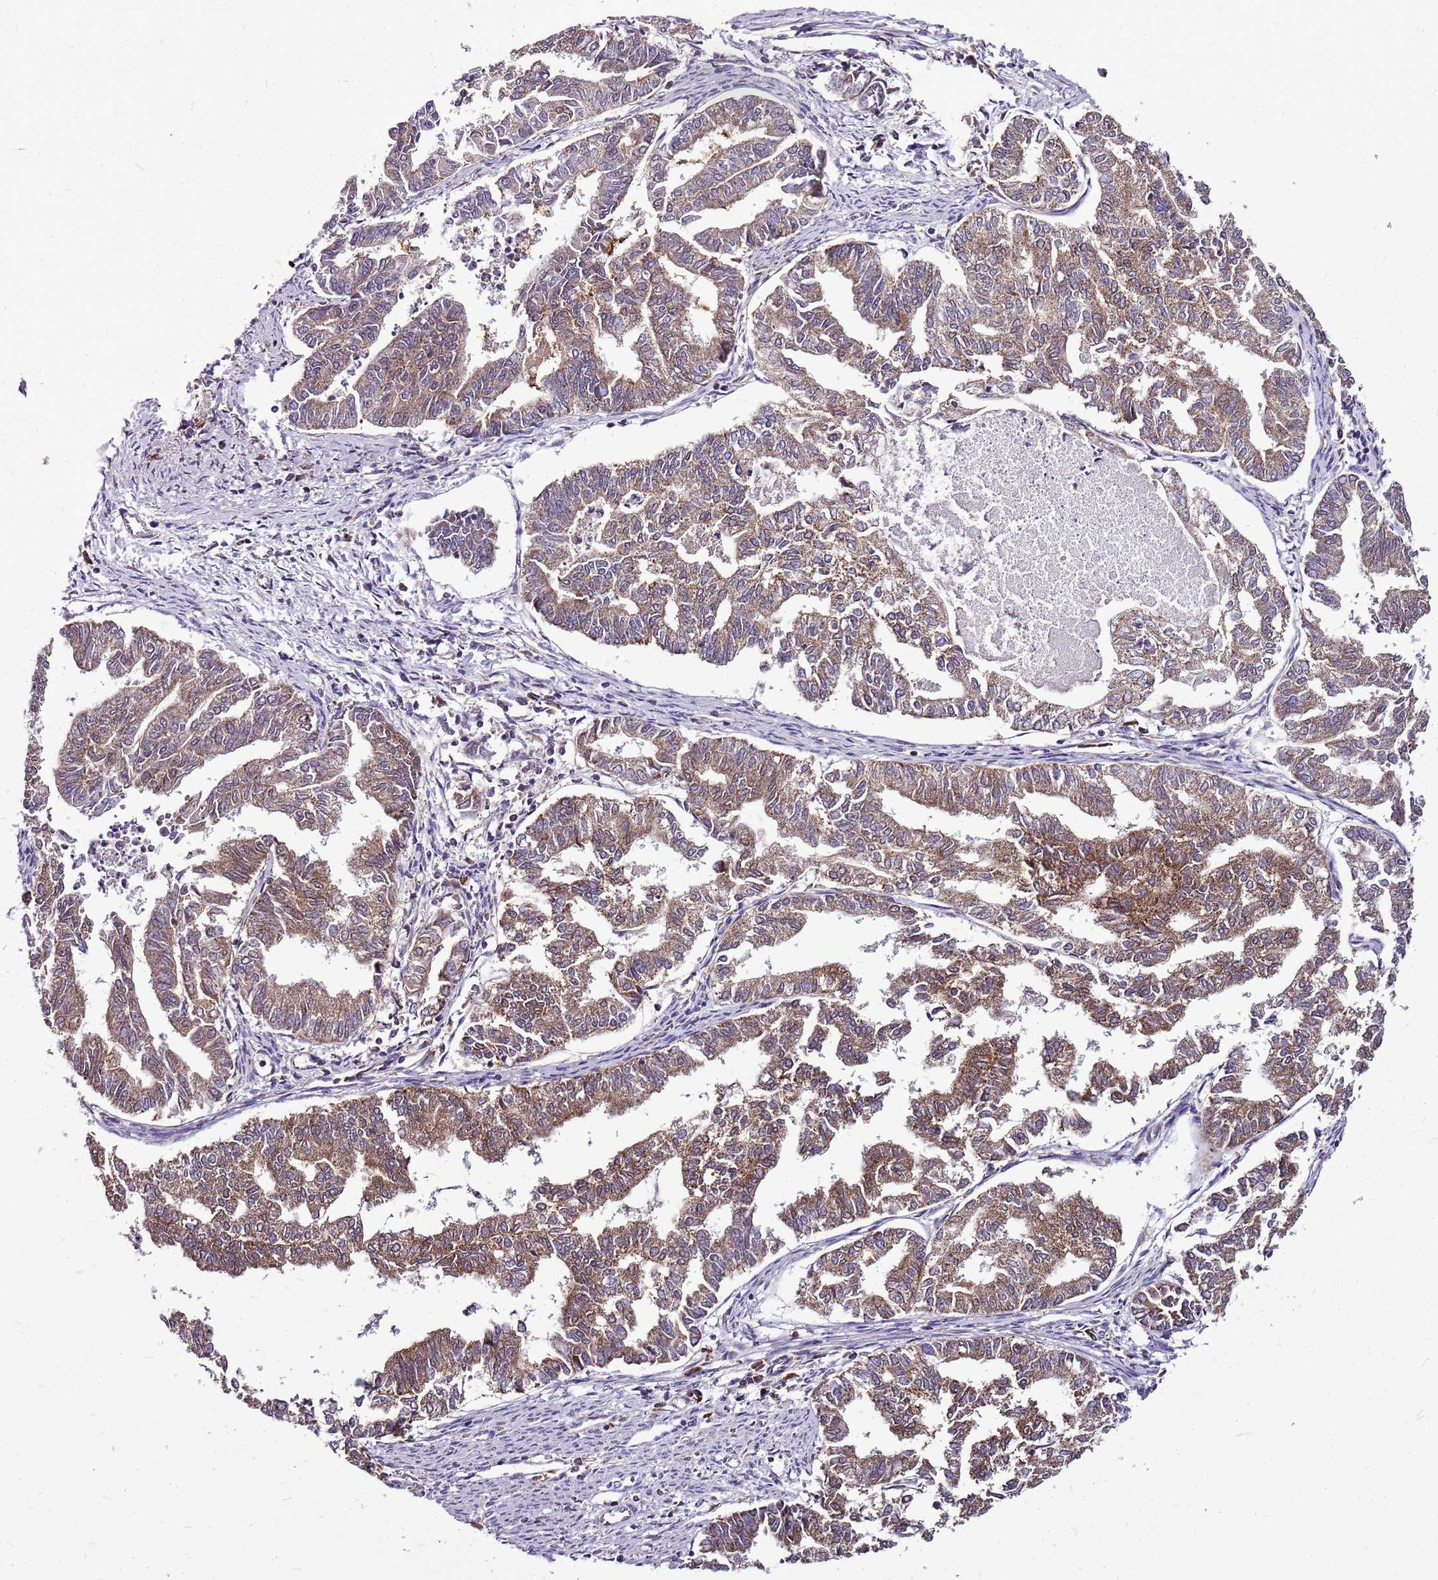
{"staining": {"intensity": "moderate", "quantity": ">75%", "location": "cytoplasmic/membranous"}, "tissue": "endometrial cancer", "cell_type": "Tumor cells", "image_type": "cancer", "snomed": [{"axis": "morphology", "description": "Adenocarcinoma, NOS"}, {"axis": "topography", "description": "Endometrium"}], "caption": "Protein staining by IHC demonstrates moderate cytoplasmic/membranous staining in approximately >75% of tumor cells in endometrial cancer.", "gene": "GCDH", "patient": {"sex": "female", "age": 79}}